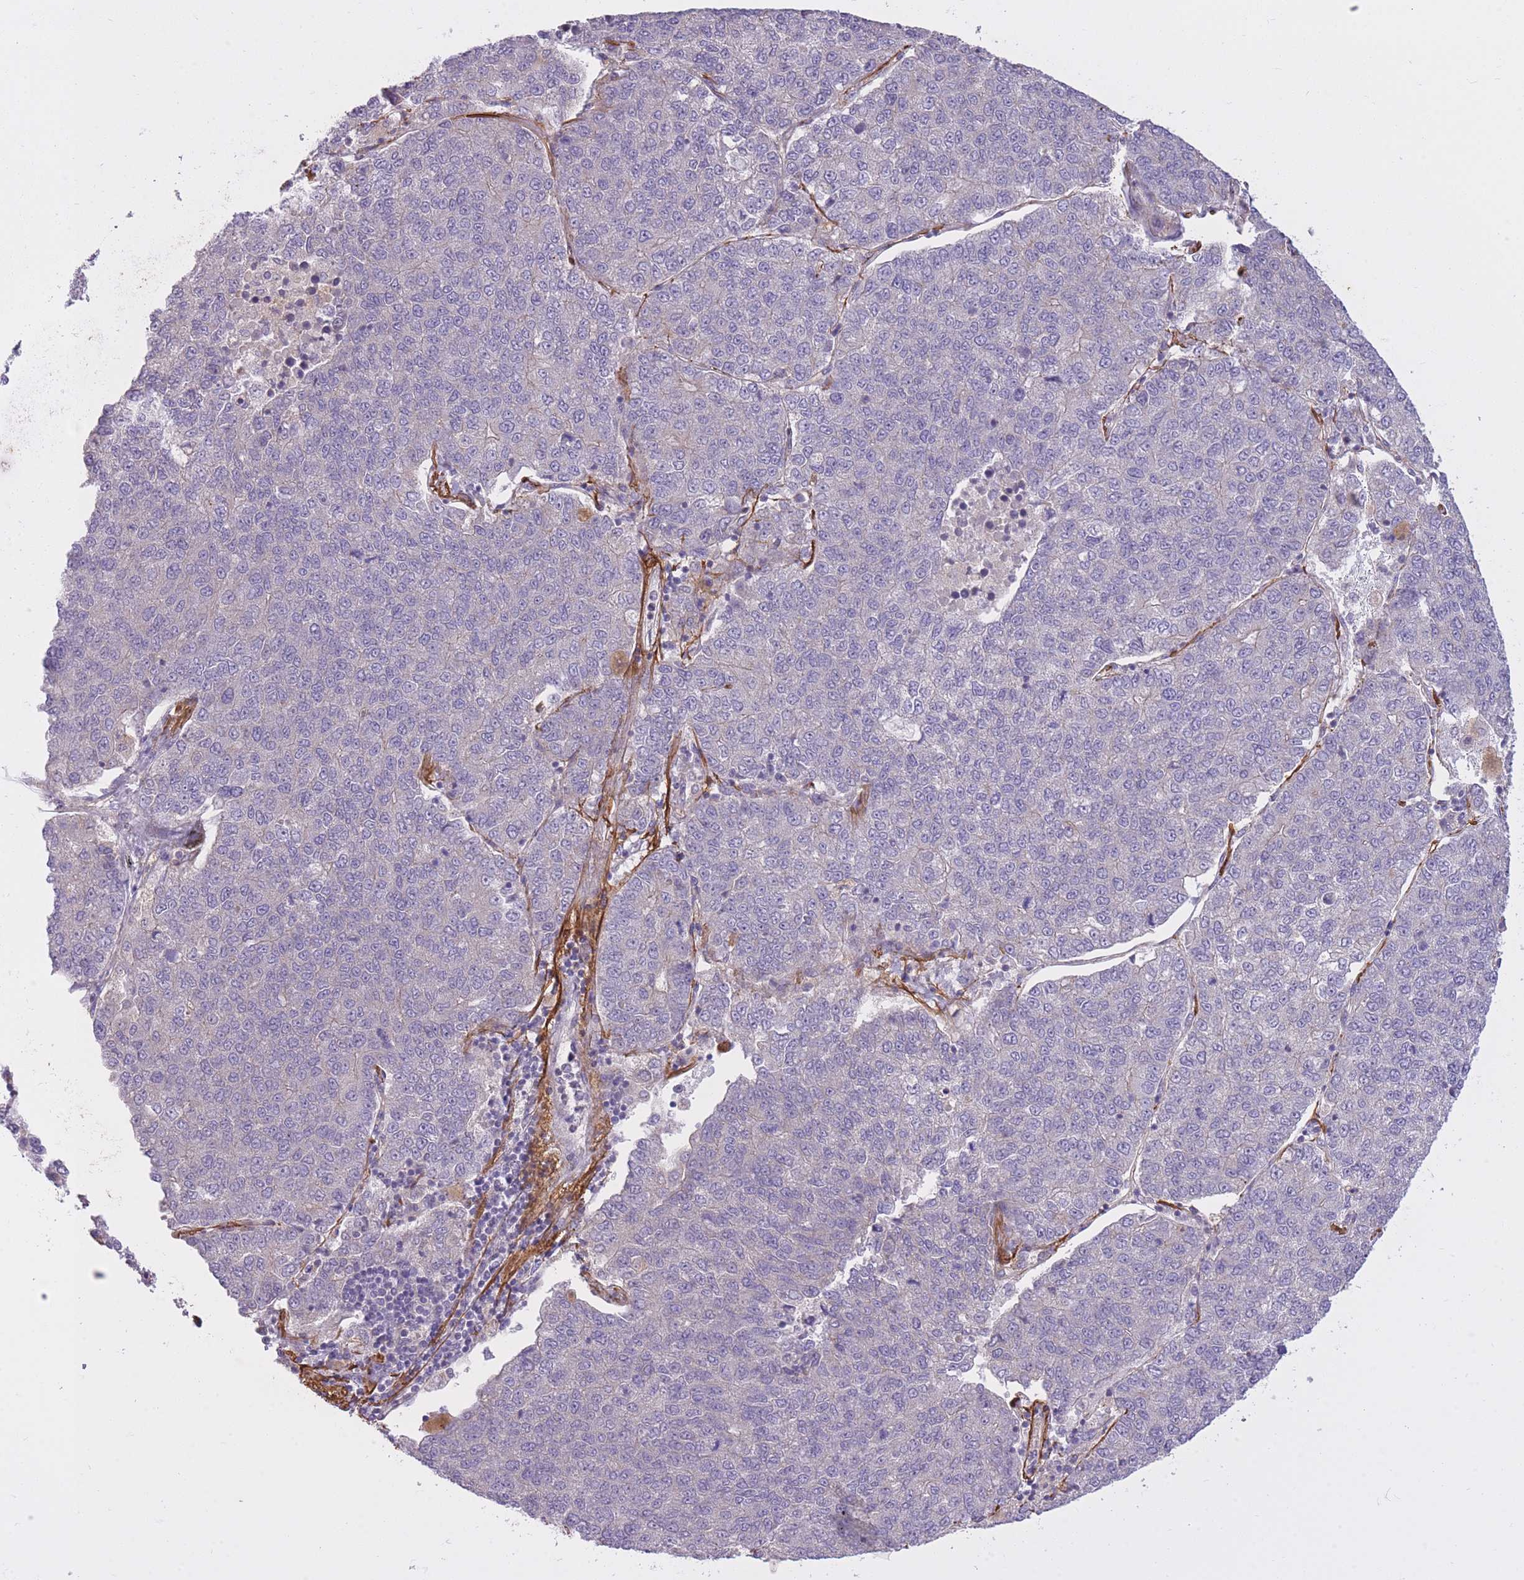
{"staining": {"intensity": "negative", "quantity": "none", "location": "none"}, "tissue": "lung cancer", "cell_type": "Tumor cells", "image_type": "cancer", "snomed": [{"axis": "morphology", "description": "Adenocarcinoma, NOS"}, {"axis": "topography", "description": "Lung"}], "caption": "Immunohistochemistry micrograph of neoplastic tissue: lung cancer stained with DAB reveals no significant protein expression in tumor cells.", "gene": "REV1", "patient": {"sex": "male", "age": 49}}